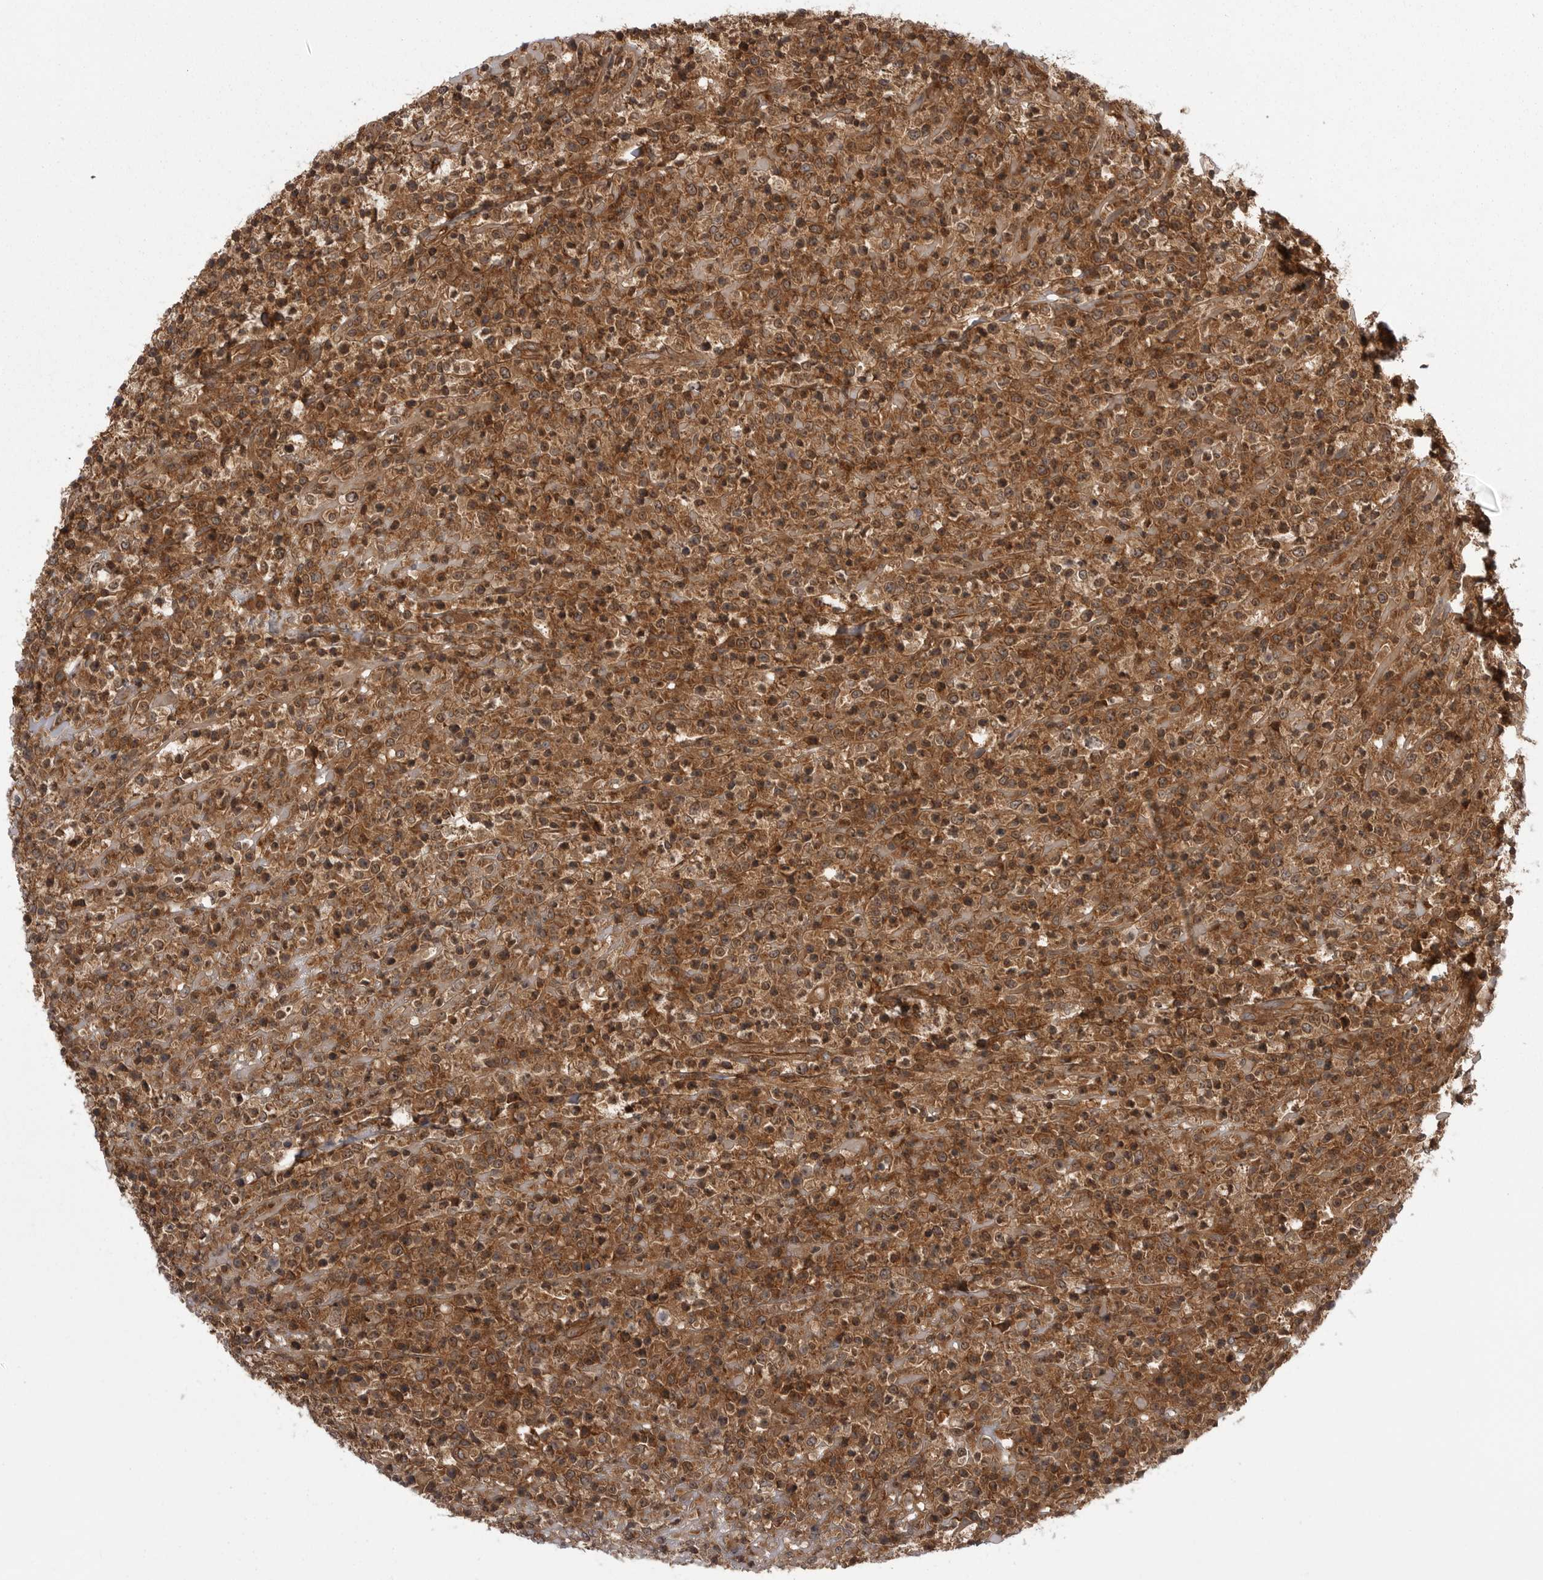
{"staining": {"intensity": "strong", "quantity": ">75%", "location": "cytoplasmic/membranous,nuclear"}, "tissue": "lymphoma", "cell_type": "Tumor cells", "image_type": "cancer", "snomed": [{"axis": "morphology", "description": "Malignant lymphoma, non-Hodgkin's type, High grade"}, {"axis": "topography", "description": "Colon"}], "caption": "A brown stain highlights strong cytoplasmic/membranous and nuclear expression of a protein in lymphoma tumor cells.", "gene": "STK24", "patient": {"sex": "female", "age": 53}}